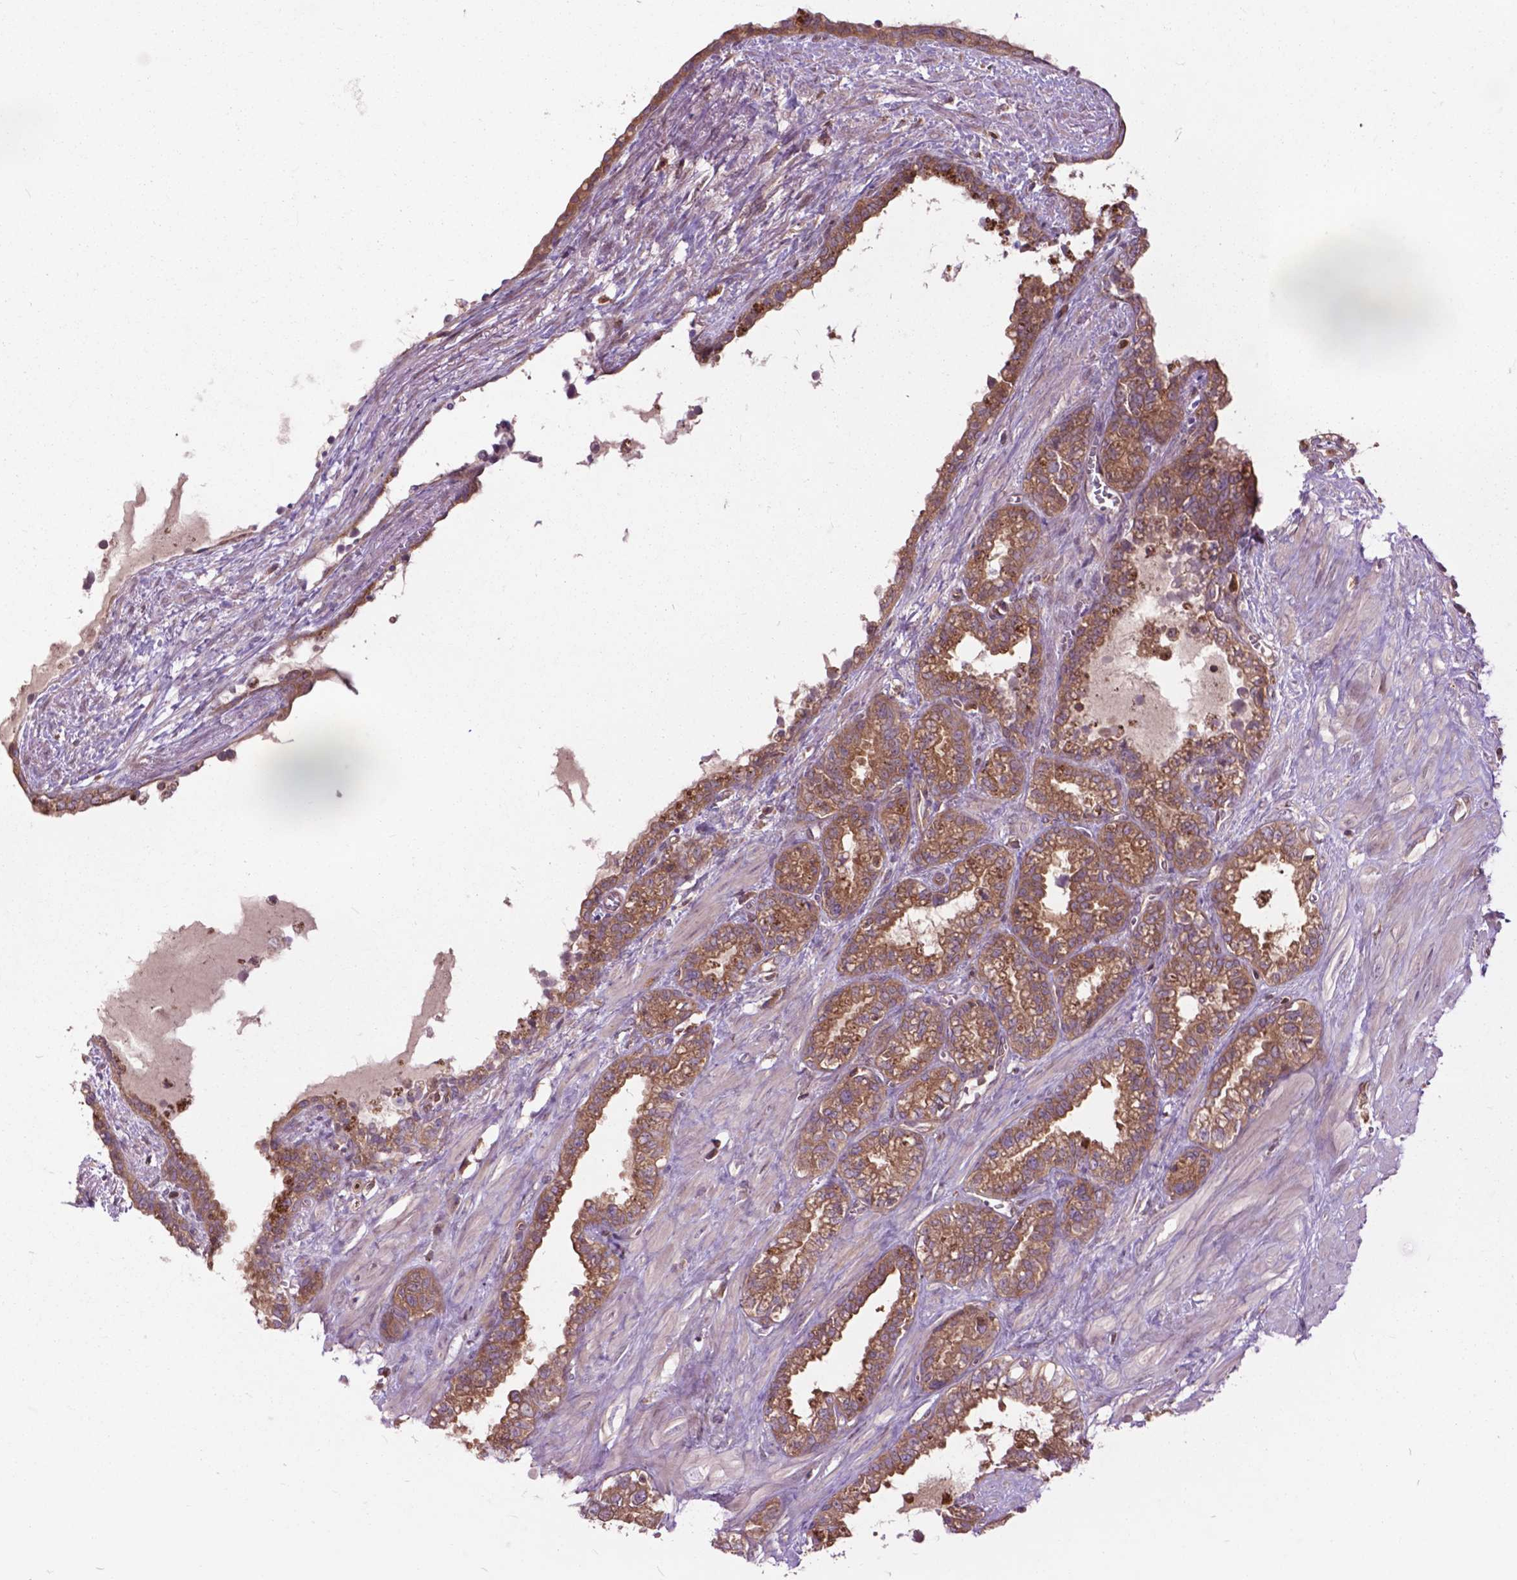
{"staining": {"intensity": "moderate", "quantity": ">75%", "location": "cytoplasmic/membranous"}, "tissue": "seminal vesicle", "cell_type": "Glandular cells", "image_type": "normal", "snomed": [{"axis": "morphology", "description": "Normal tissue, NOS"}, {"axis": "morphology", "description": "Urothelial carcinoma, NOS"}, {"axis": "topography", "description": "Urinary bladder"}, {"axis": "topography", "description": "Seminal veicle"}], "caption": "Immunohistochemical staining of benign seminal vesicle demonstrates medium levels of moderate cytoplasmic/membranous positivity in about >75% of glandular cells. Using DAB (3,3'-diaminobenzidine) (brown) and hematoxylin (blue) stains, captured at high magnification using brightfield microscopy.", "gene": "ARAF", "patient": {"sex": "male", "age": 76}}